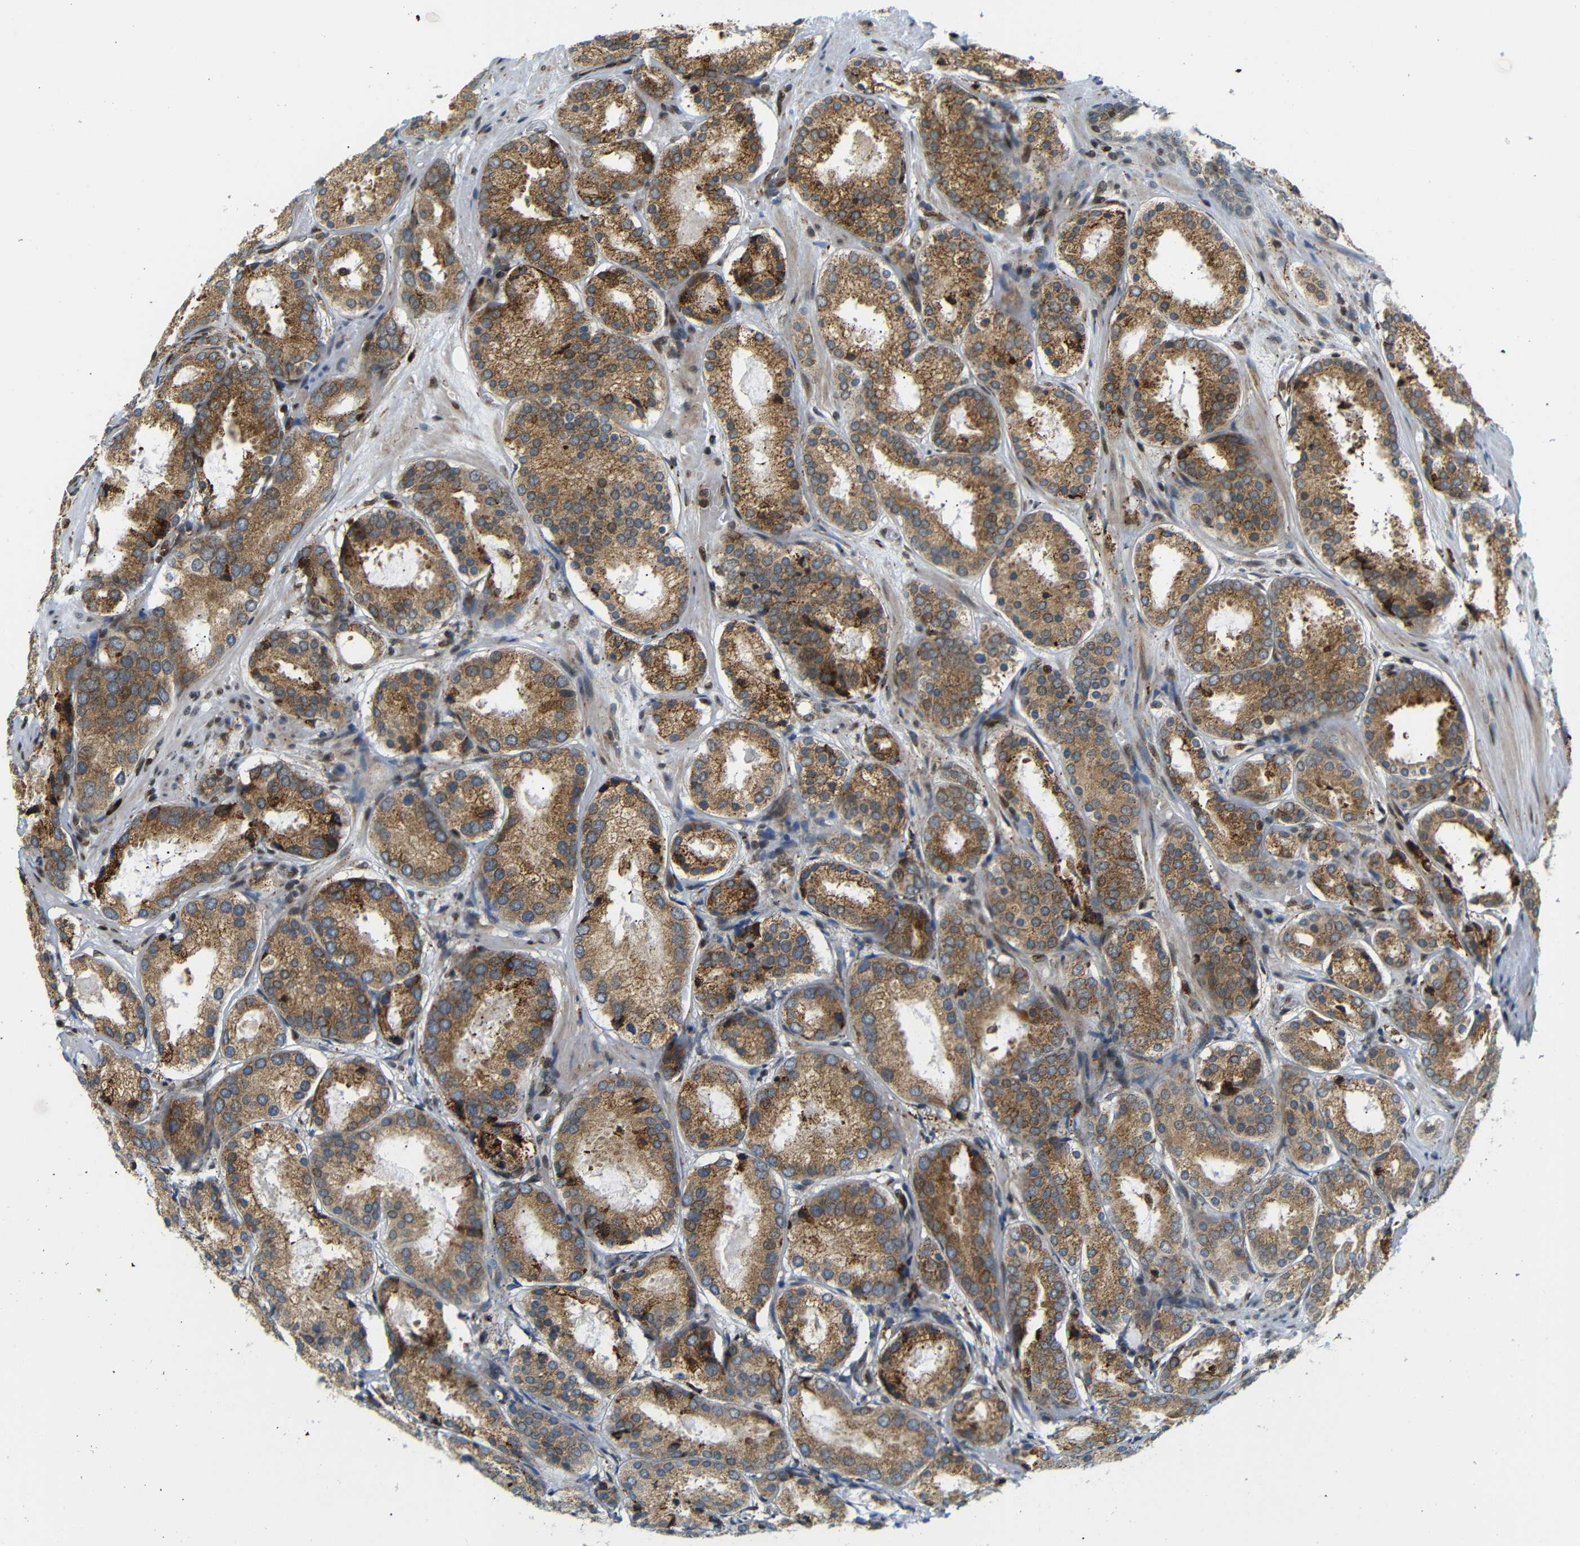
{"staining": {"intensity": "moderate", "quantity": ">75%", "location": "cytoplasmic/membranous"}, "tissue": "prostate cancer", "cell_type": "Tumor cells", "image_type": "cancer", "snomed": [{"axis": "morphology", "description": "Adenocarcinoma, Low grade"}, {"axis": "topography", "description": "Prostate"}], "caption": "Immunohistochemistry (IHC) of human prostate cancer (low-grade adenocarcinoma) reveals medium levels of moderate cytoplasmic/membranous positivity in approximately >75% of tumor cells.", "gene": "SPCS2", "patient": {"sex": "male", "age": 69}}